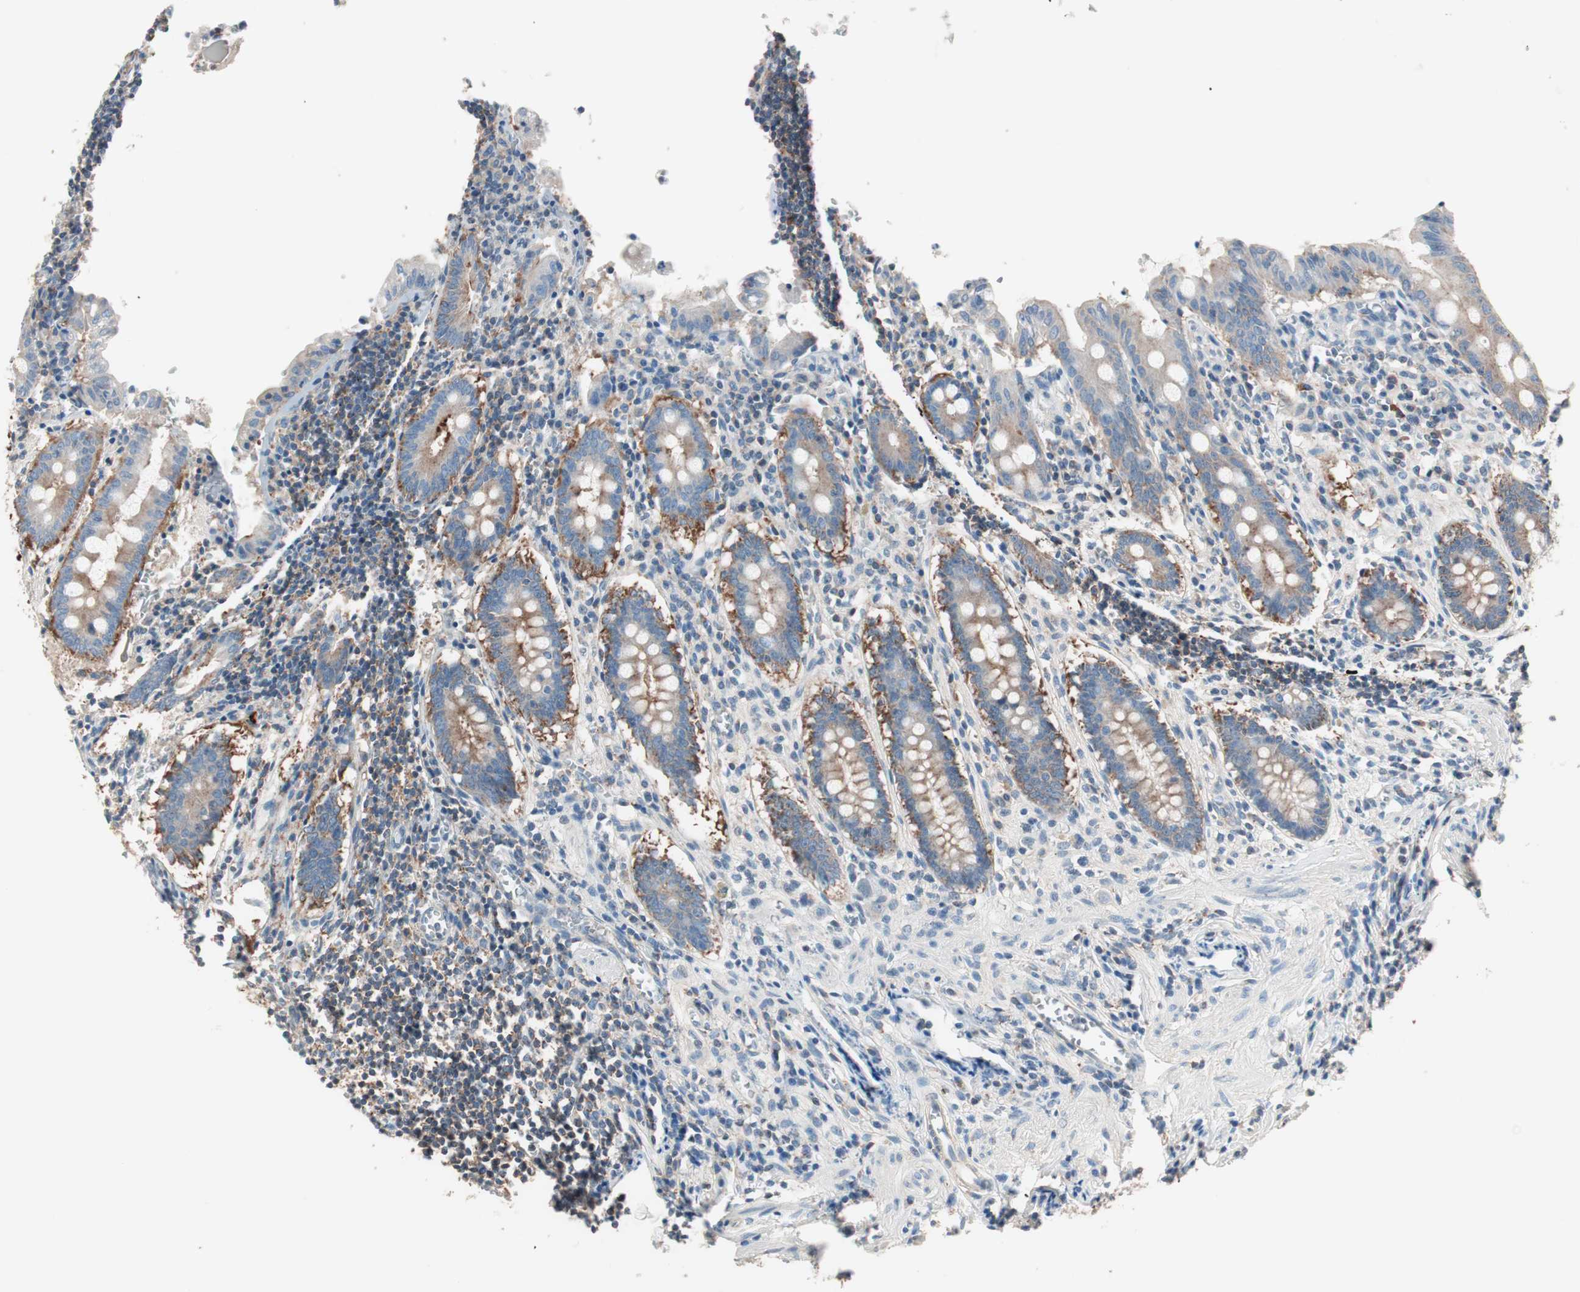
{"staining": {"intensity": "moderate", "quantity": ">75%", "location": "cytoplasmic/membranous"}, "tissue": "appendix", "cell_type": "Glandular cells", "image_type": "normal", "snomed": [{"axis": "morphology", "description": "Normal tissue, NOS"}, {"axis": "topography", "description": "Appendix"}], "caption": "The immunohistochemical stain shows moderate cytoplasmic/membranous positivity in glandular cells of benign appendix.", "gene": "RAD54B", "patient": {"sex": "female", "age": 50}}